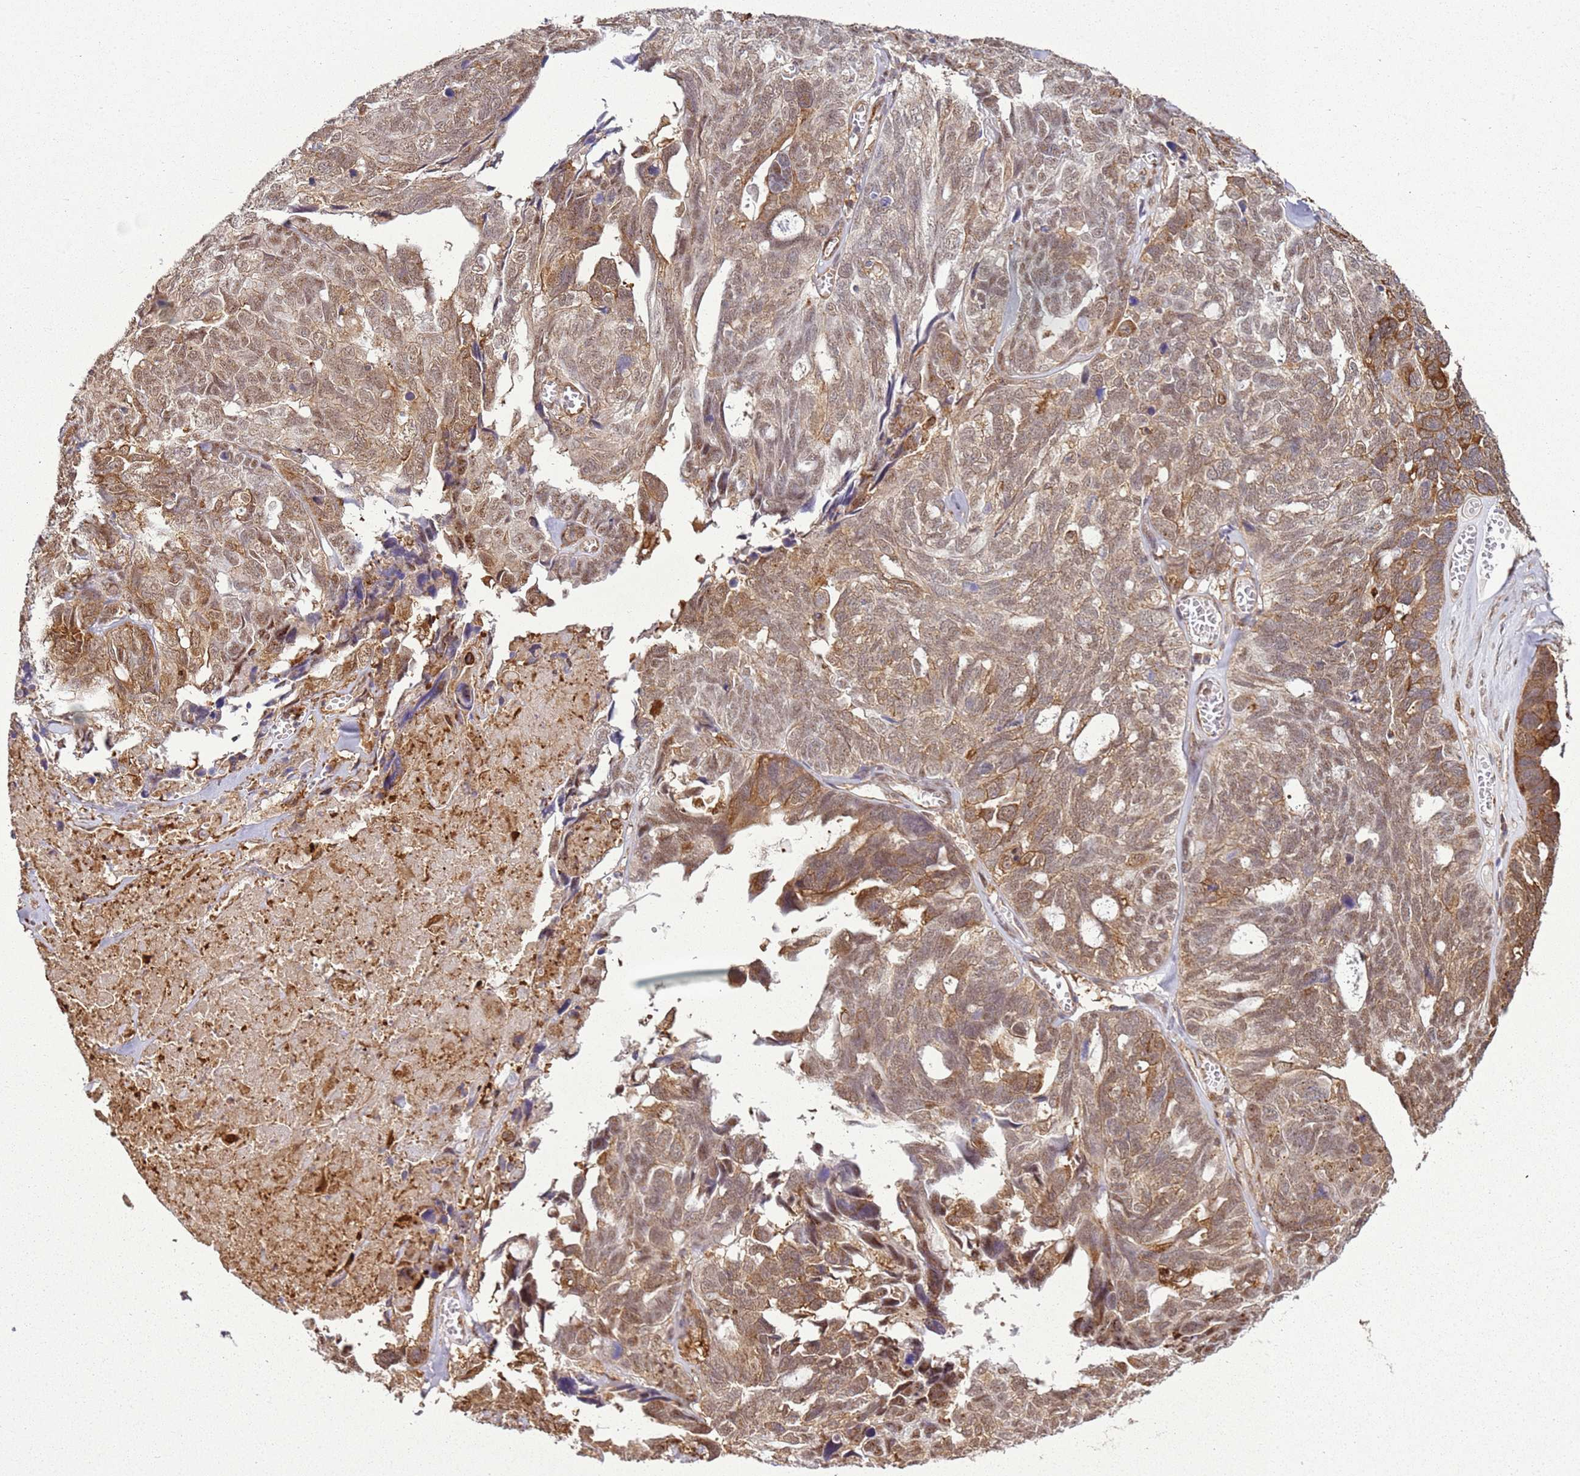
{"staining": {"intensity": "strong", "quantity": "25%-75%", "location": "cytoplasmic/membranous,nuclear"}, "tissue": "ovarian cancer", "cell_type": "Tumor cells", "image_type": "cancer", "snomed": [{"axis": "morphology", "description": "Cystadenocarcinoma, serous, NOS"}, {"axis": "topography", "description": "Ovary"}], "caption": "Strong cytoplasmic/membranous and nuclear staining for a protein is identified in about 25%-75% of tumor cells of ovarian cancer using immunohistochemistry.", "gene": "GABRE", "patient": {"sex": "female", "age": 79}}